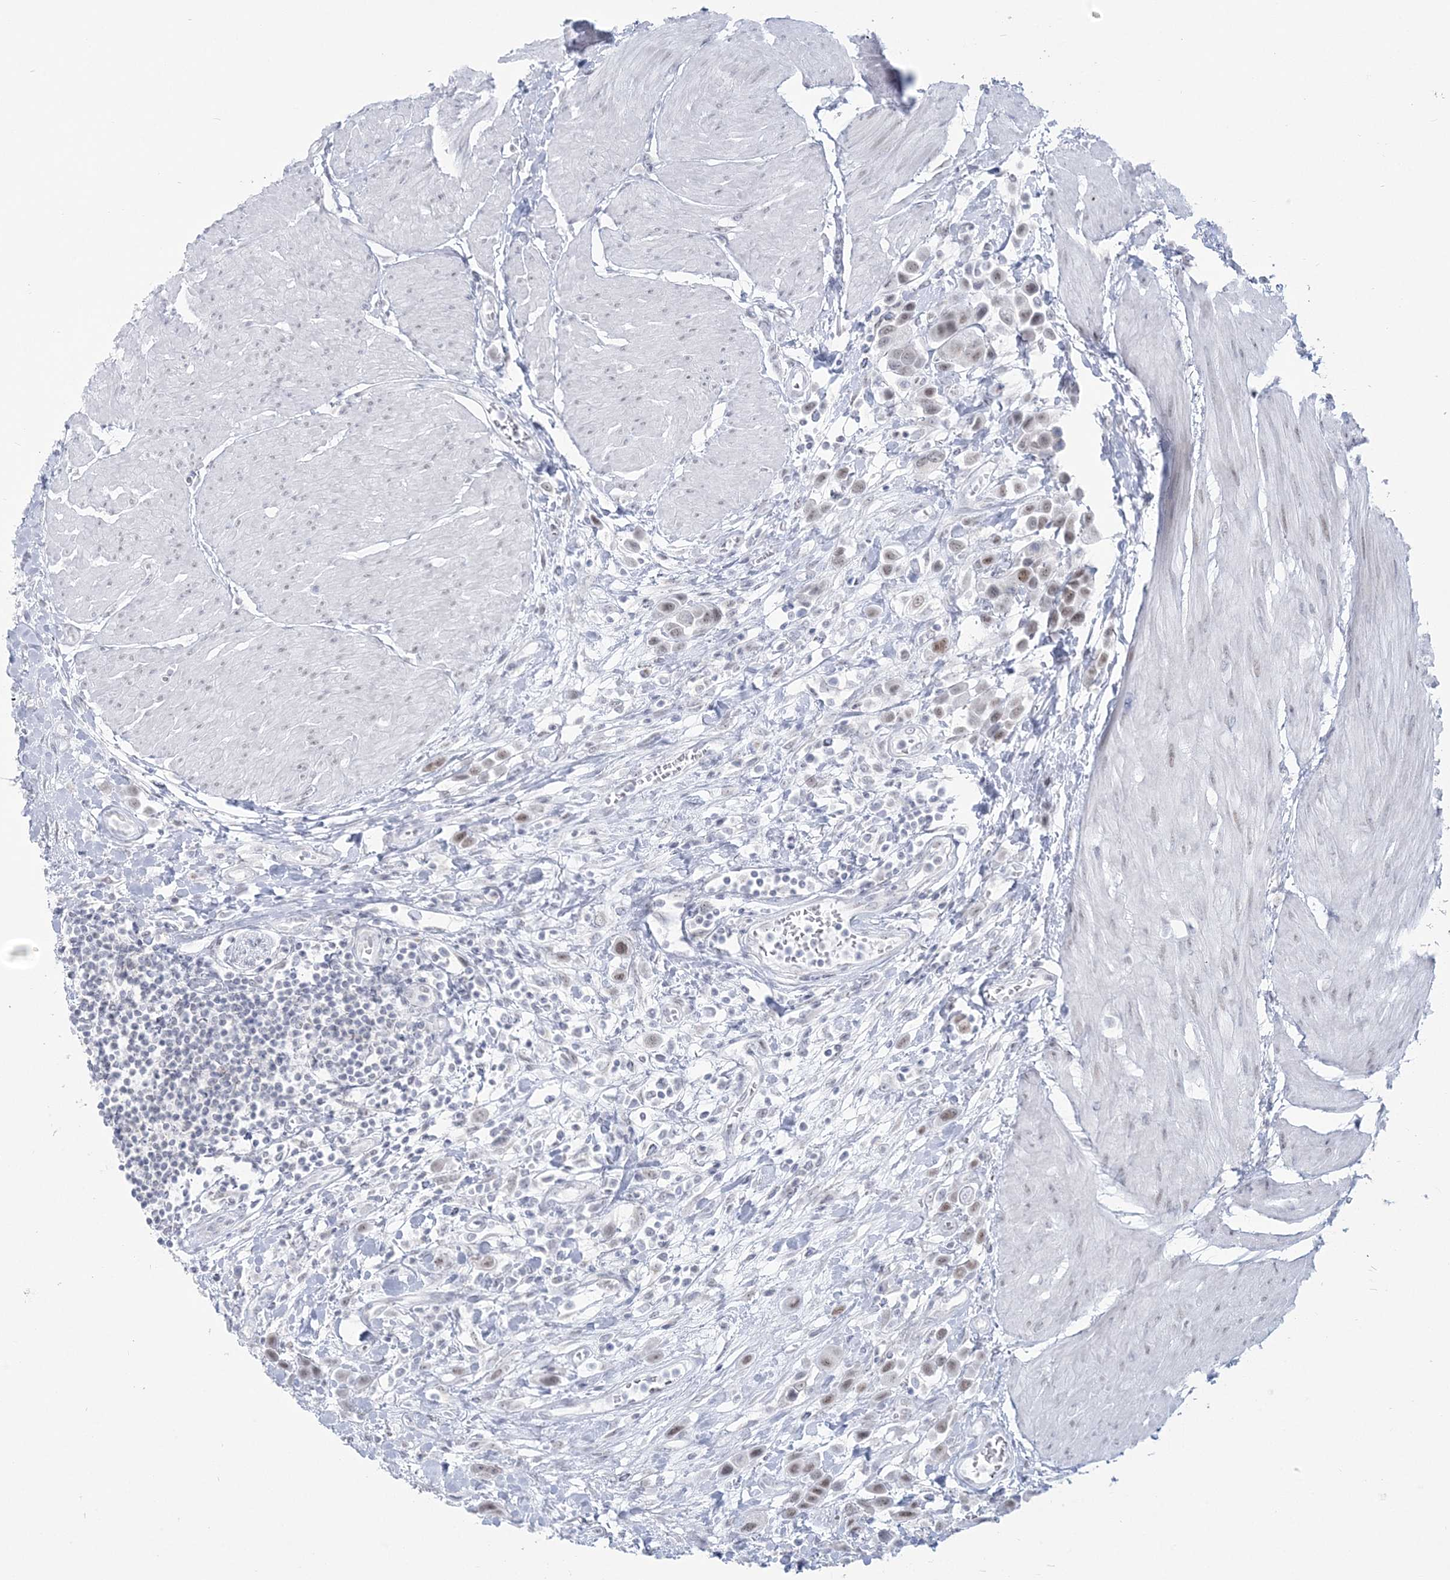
{"staining": {"intensity": "weak", "quantity": ">75%", "location": "nuclear"}, "tissue": "urothelial cancer", "cell_type": "Tumor cells", "image_type": "cancer", "snomed": [{"axis": "morphology", "description": "Urothelial carcinoma, High grade"}, {"axis": "topography", "description": "Urinary bladder"}], "caption": "A high-resolution micrograph shows immunohistochemistry staining of urothelial carcinoma (high-grade), which reveals weak nuclear positivity in about >75% of tumor cells. Immunohistochemistry (ihc) stains the protein in brown and the nuclei are stained blue.", "gene": "ZNF843", "patient": {"sex": "male", "age": 50}}